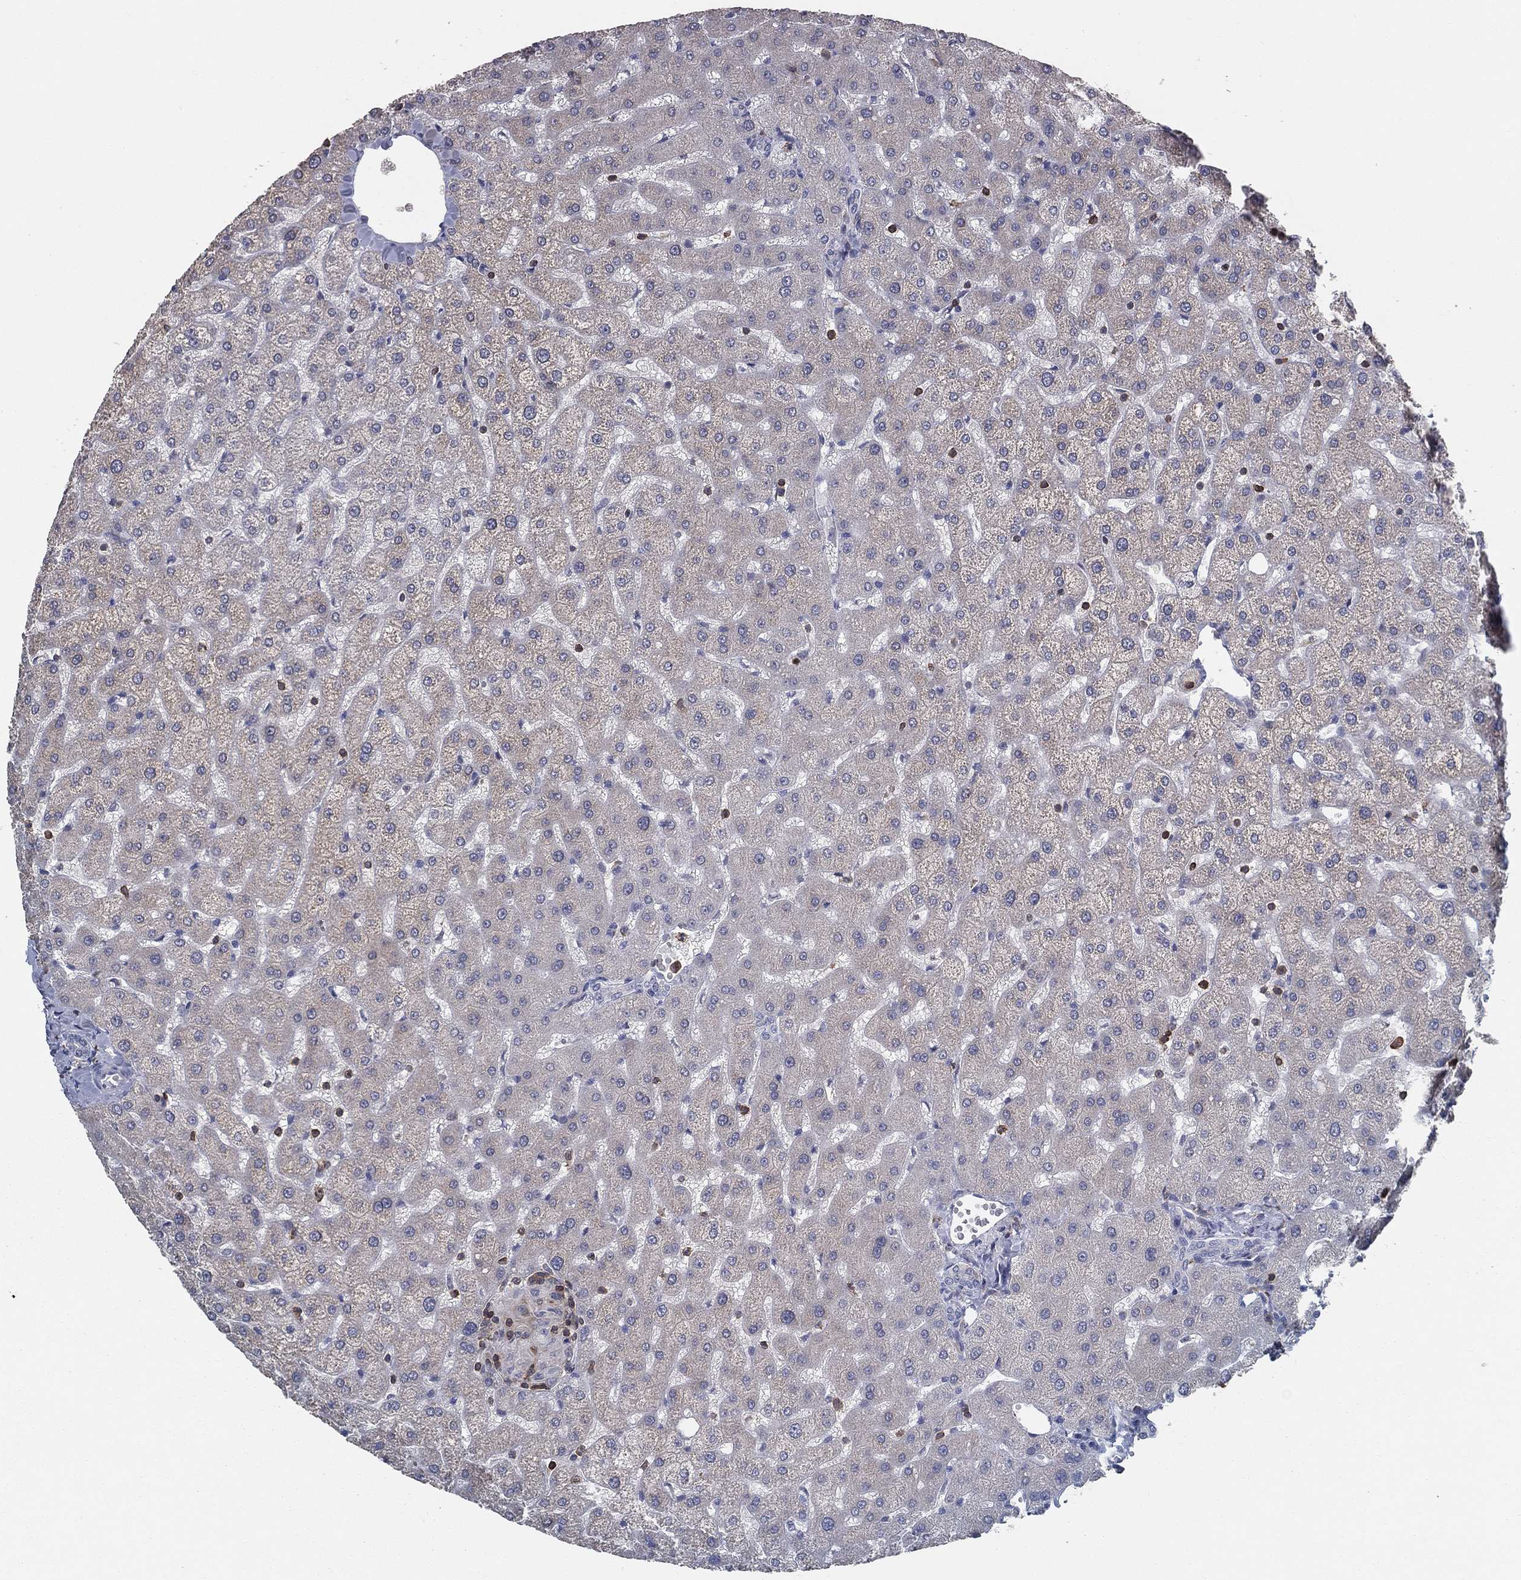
{"staining": {"intensity": "negative", "quantity": "none", "location": "none"}, "tissue": "liver", "cell_type": "Cholangiocytes", "image_type": "normal", "snomed": [{"axis": "morphology", "description": "Normal tissue, NOS"}, {"axis": "topography", "description": "Liver"}], "caption": "High magnification brightfield microscopy of unremarkable liver stained with DAB (brown) and counterstained with hematoxylin (blue): cholangiocytes show no significant staining.", "gene": "PSTPIP1", "patient": {"sex": "female", "age": 50}}